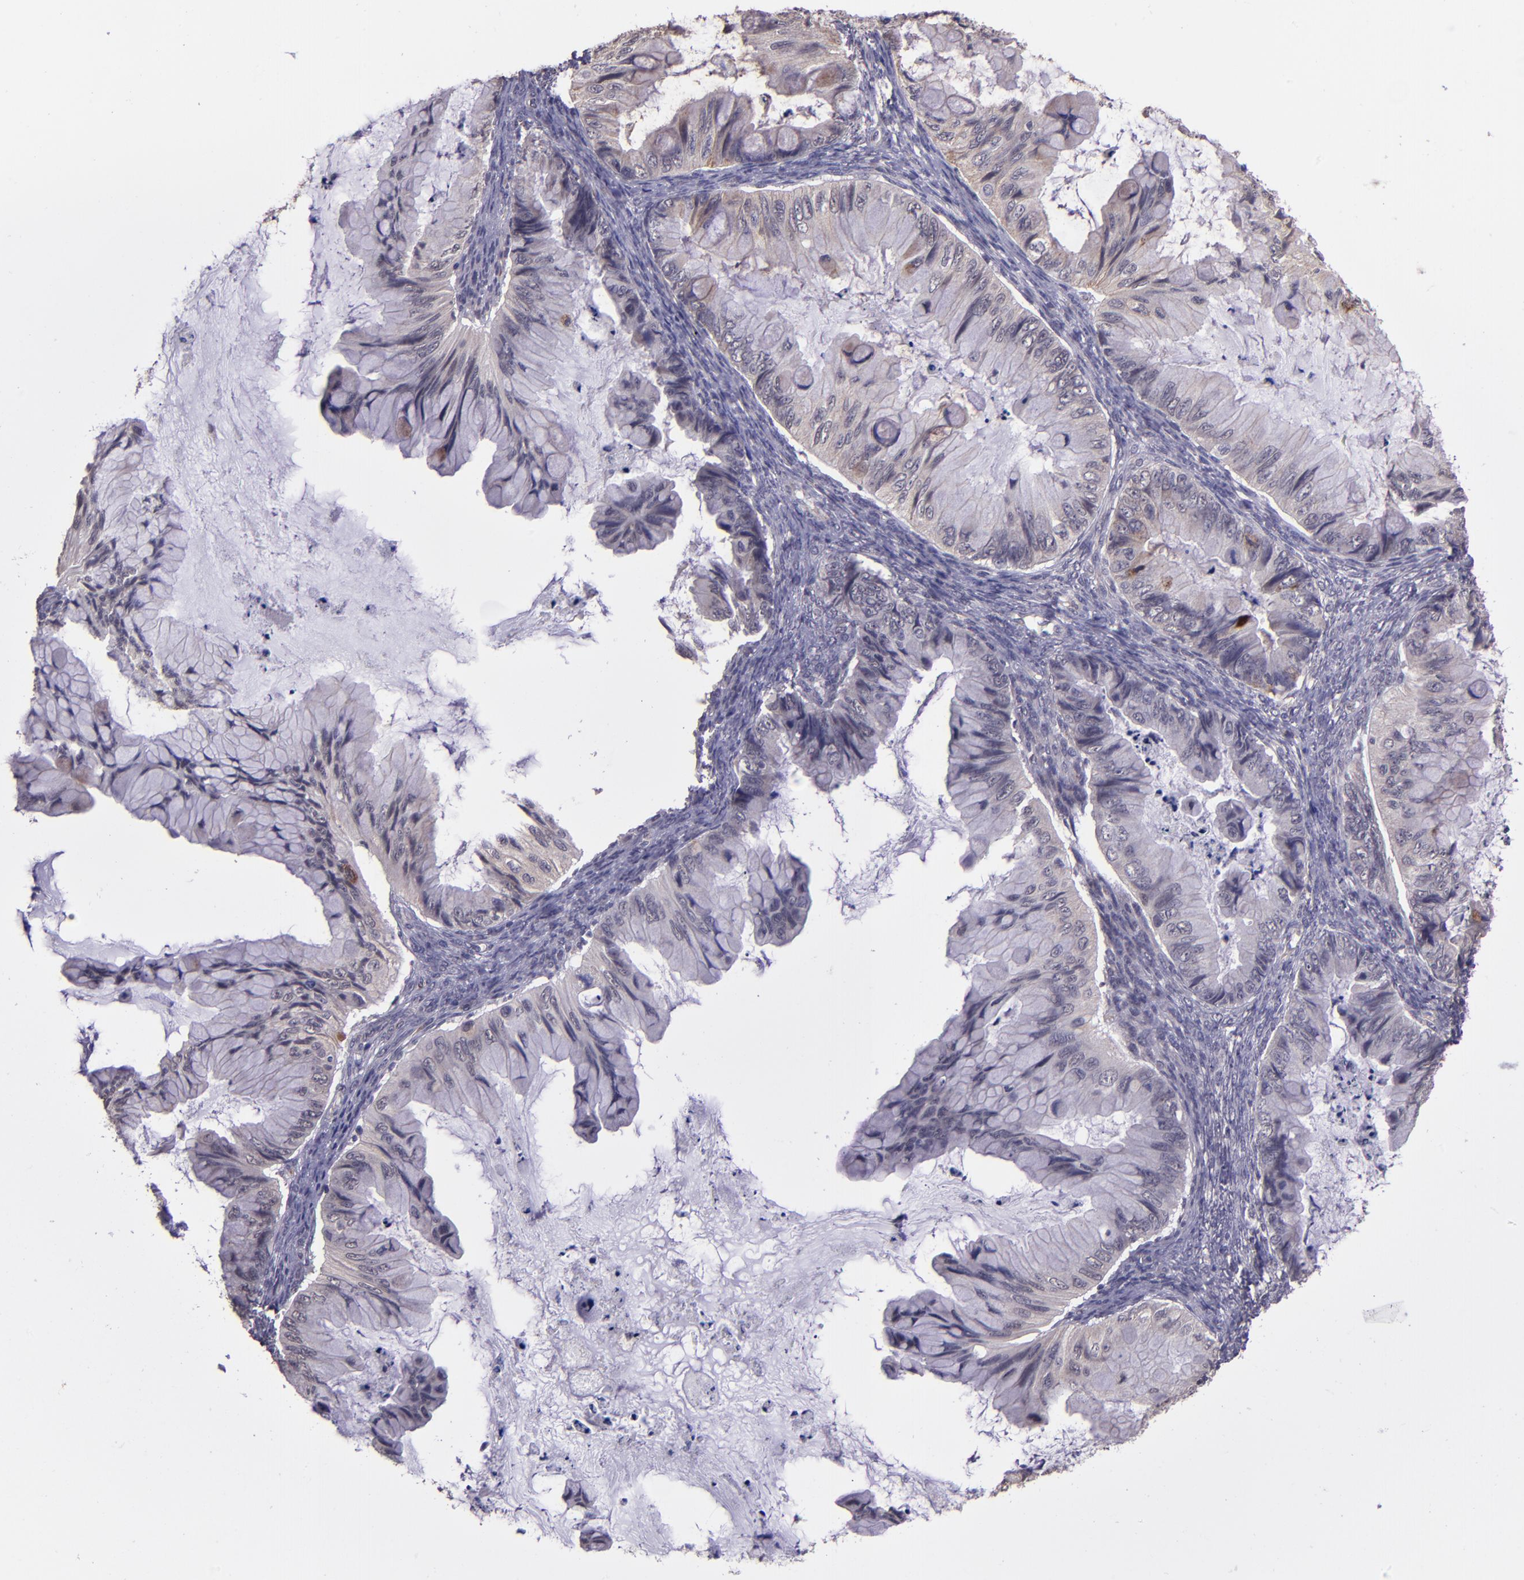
{"staining": {"intensity": "weak", "quantity": "<25%", "location": "cytoplasmic/membranous"}, "tissue": "ovarian cancer", "cell_type": "Tumor cells", "image_type": "cancer", "snomed": [{"axis": "morphology", "description": "Cystadenocarcinoma, mucinous, NOS"}, {"axis": "topography", "description": "Ovary"}], "caption": "This is a photomicrograph of immunohistochemistry (IHC) staining of mucinous cystadenocarcinoma (ovarian), which shows no staining in tumor cells.", "gene": "TAF7L", "patient": {"sex": "female", "age": 36}}